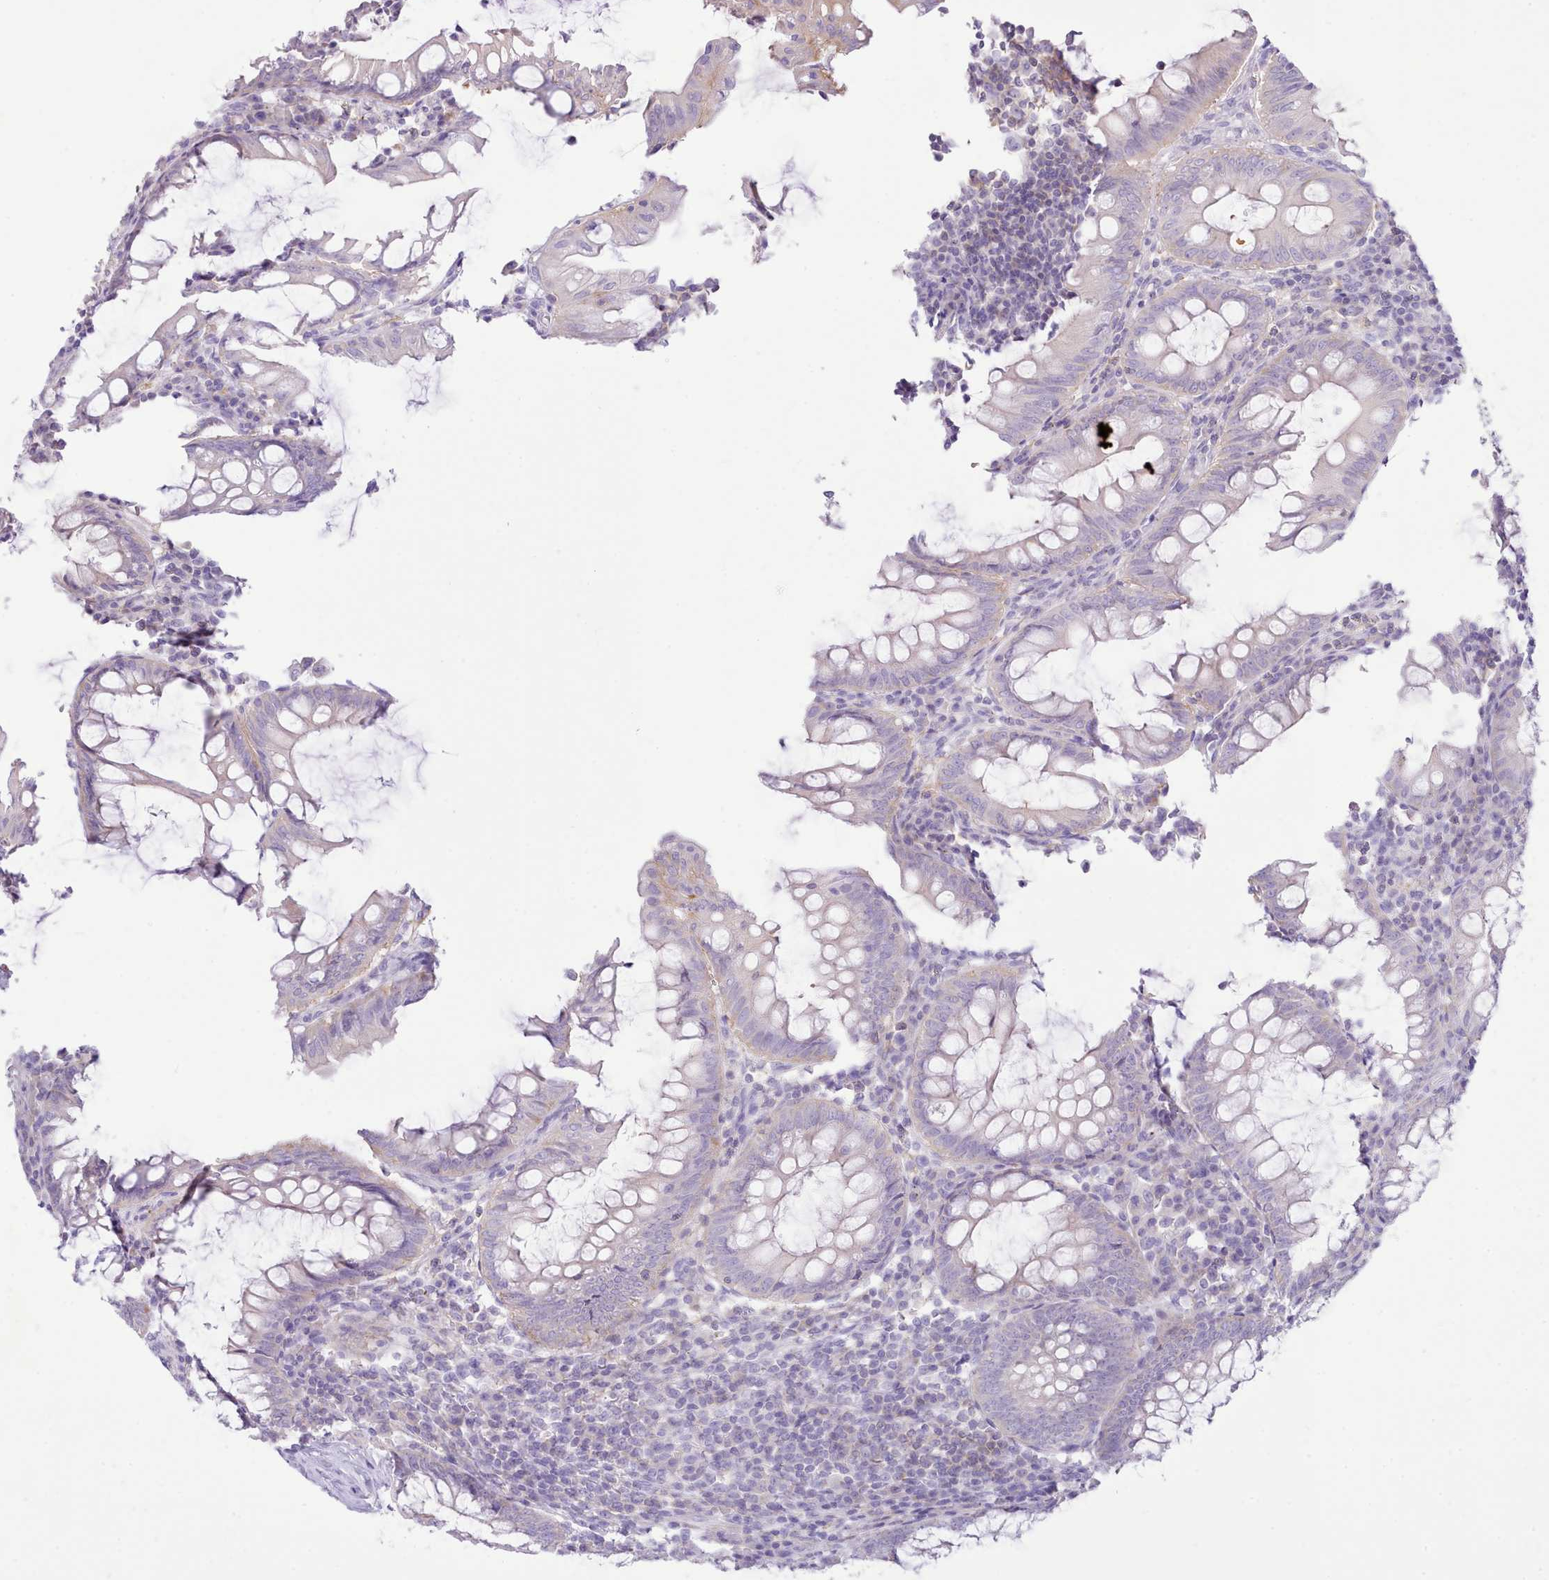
{"staining": {"intensity": "negative", "quantity": "none", "location": "none"}, "tissue": "appendix", "cell_type": "Glandular cells", "image_type": "normal", "snomed": [{"axis": "morphology", "description": "Normal tissue, NOS"}, {"axis": "topography", "description": "Appendix"}], "caption": "Protein analysis of normal appendix exhibits no significant staining in glandular cells. (DAB (3,3'-diaminobenzidine) immunohistochemistry visualized using brightfield microscopy, high magnification).", "gene": "MDFI", "patient": {"sex": "male", "age": 83}}